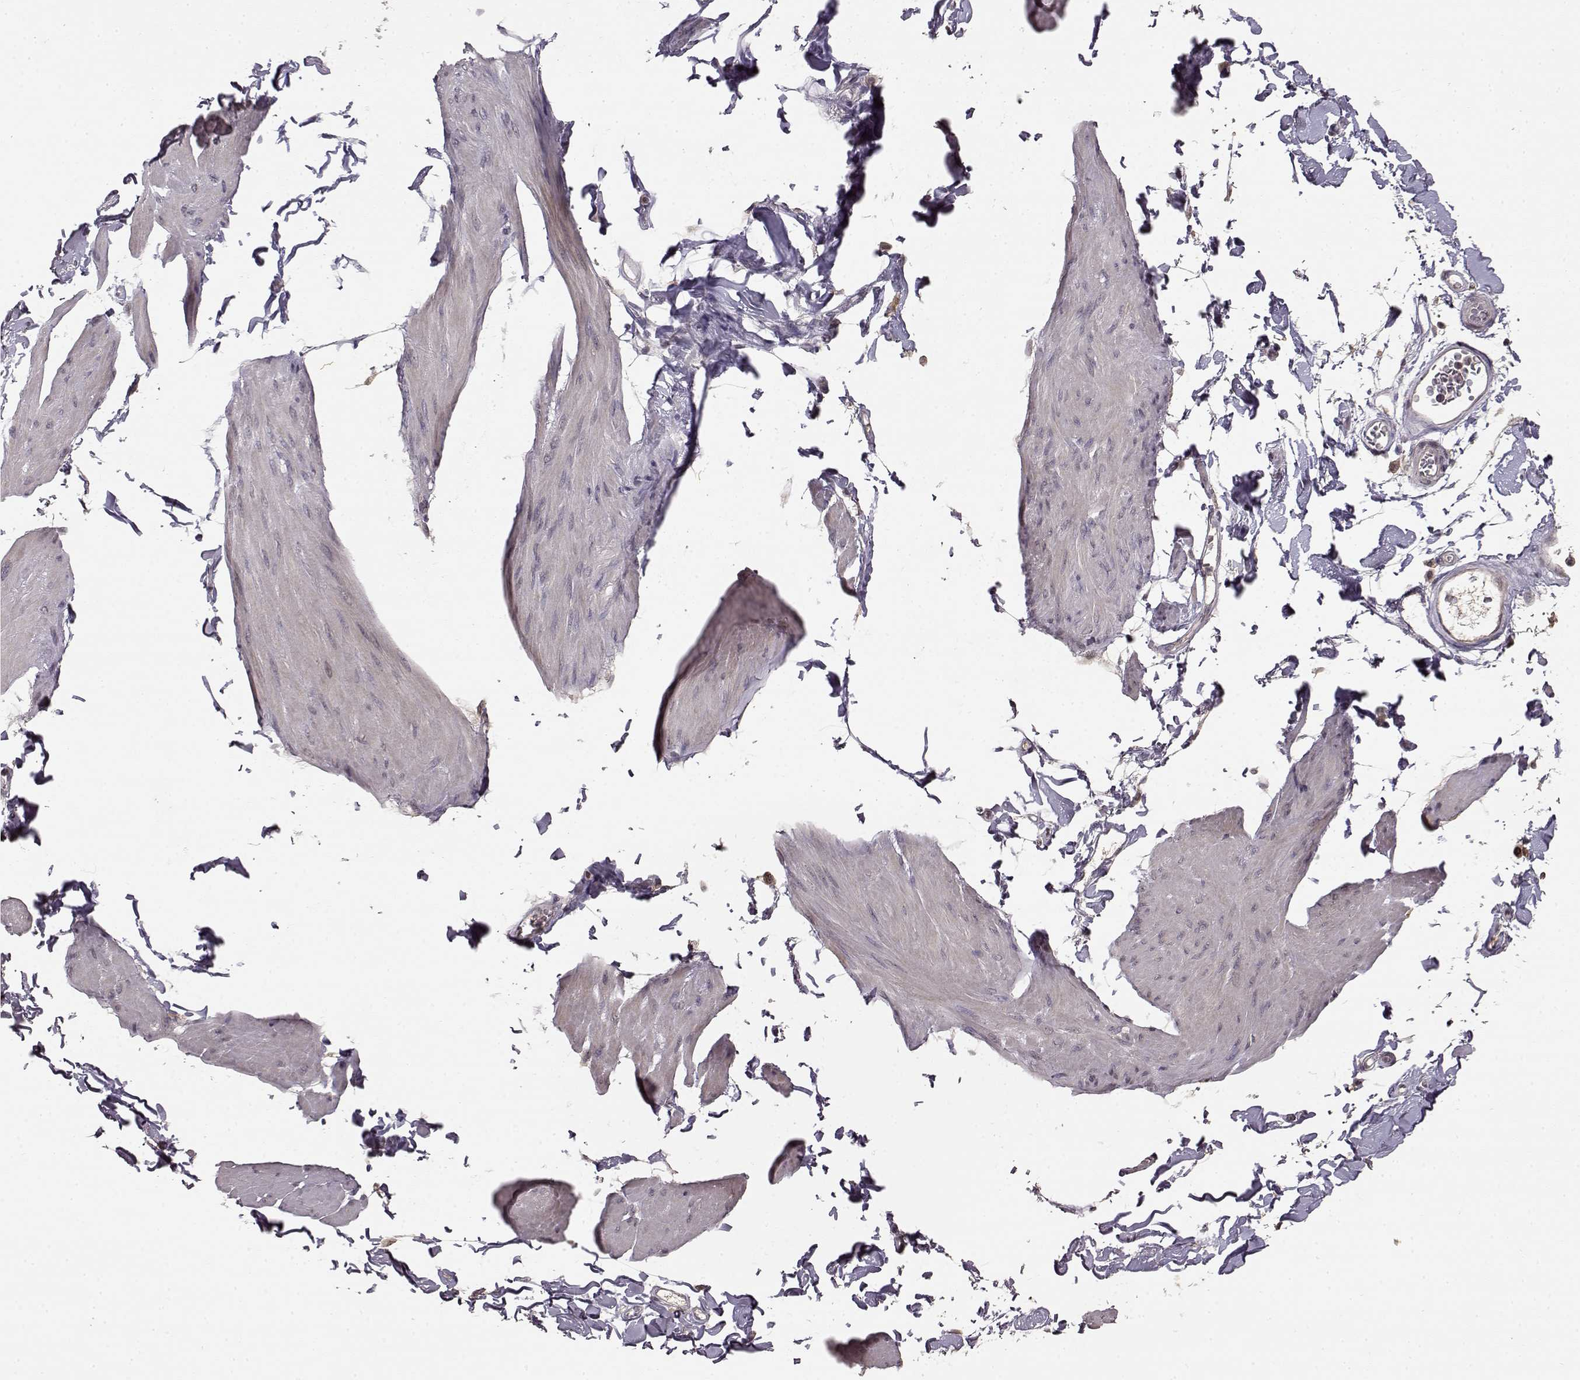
{"staining": {"intensity": "negative", "quantity": "none", "location": "none"}, "tissue": "smooth muscle", "cell_type": "Smooth muscle cells", "image_type": "normal", "snomed": [{"axis": "morphology", "description": "Normal tissue, NOS"}, {"axis": "topography", "description": "Adipose tissue"}, {"axis": "topography", "description": "Smooth muscle"}, {"axis": "topography", "description": "Peripheral nerve tissue"}], "caption": "DAB immunohistochemical staining of normal human smooth muscle shows no significant staining in smooth muscle cells.", "gene": "NTRK2", "patient": {"sex": "male", "age": 83}}